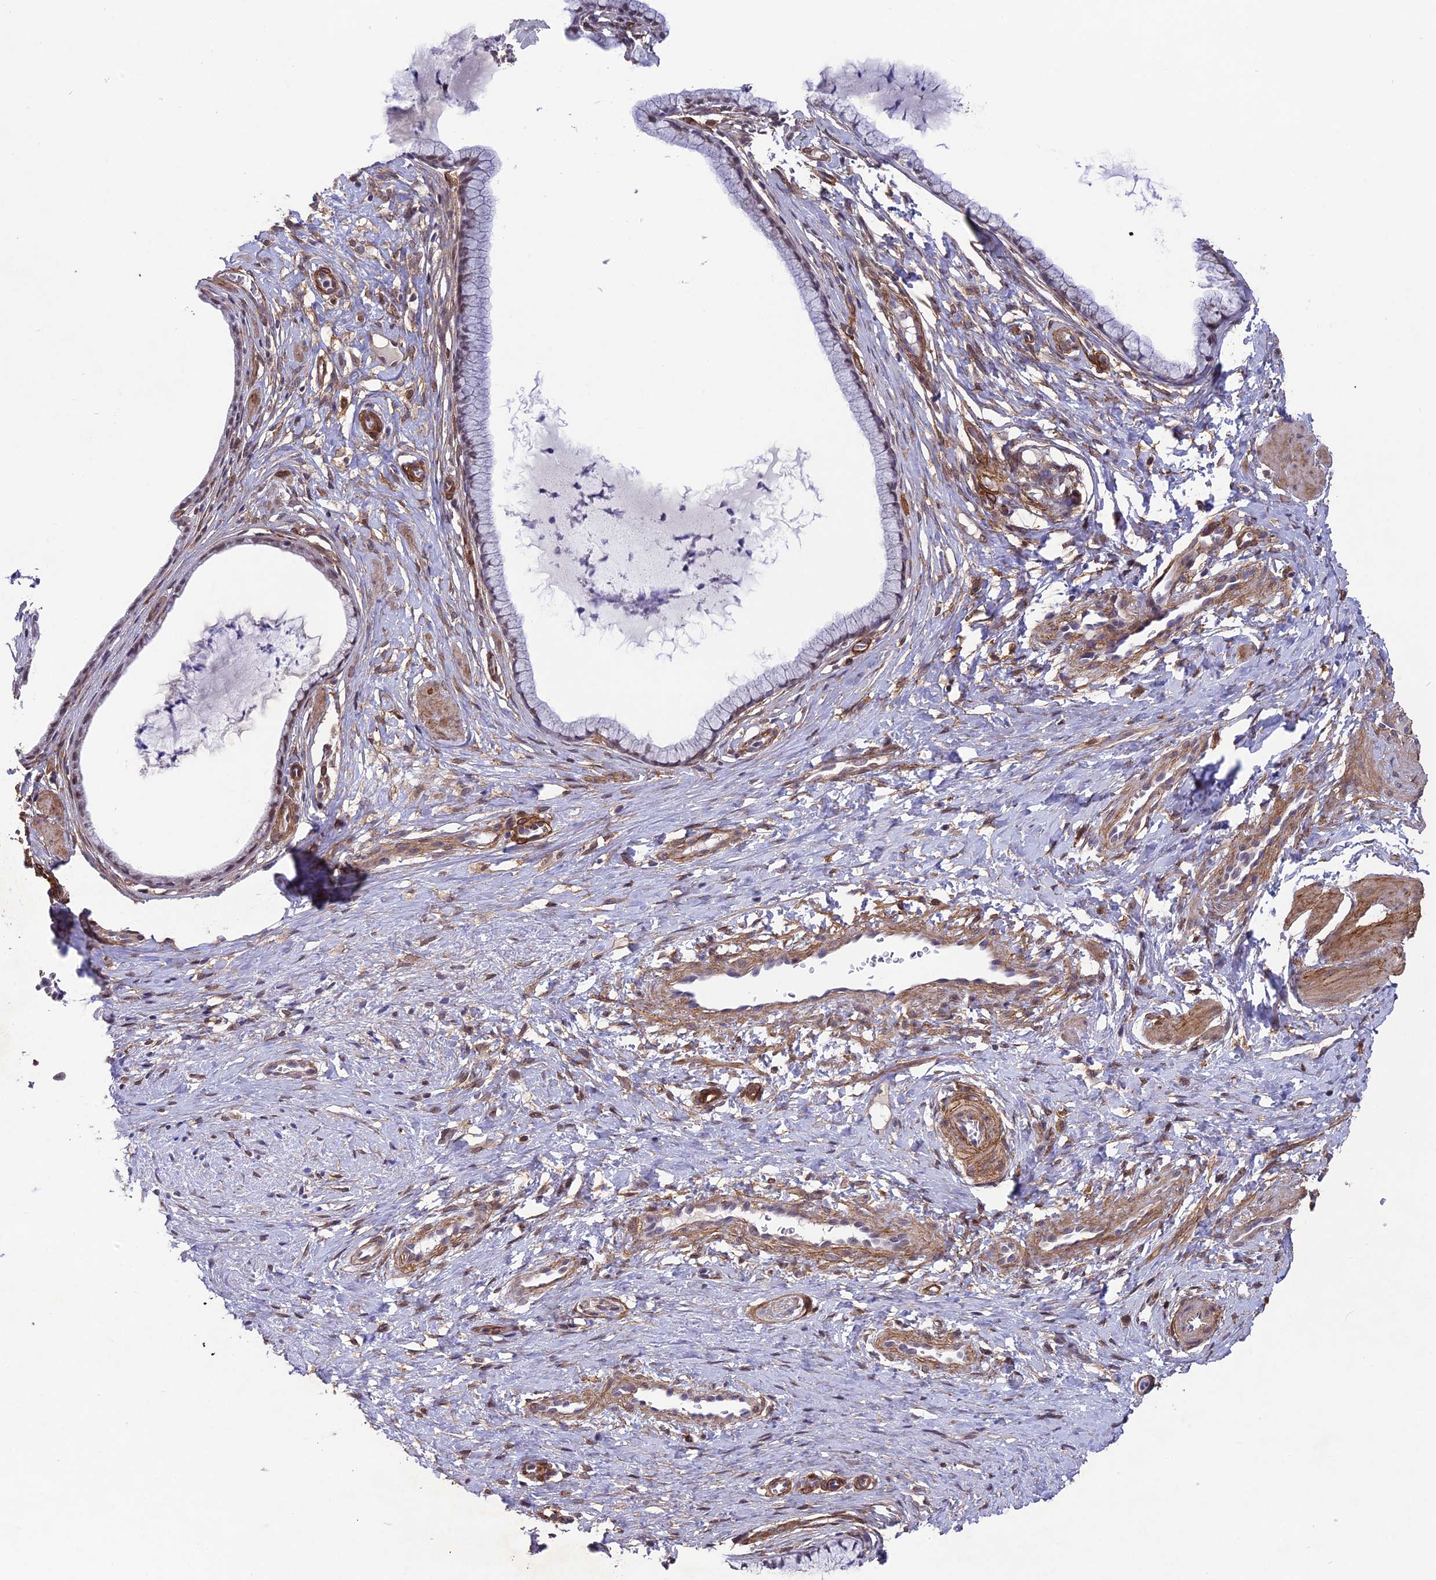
{"staining": {"intensity": "moderate", "quantity": "<25%", "location": "cytoplasmic/membranous,nuclear"}, "tissue": "cervix", "cell_type": "Glandular cells", "image_type": "normal", "snomed": [{"axis": "morphology", "description": "Normal tissue, NOS"}, {"axis": "topography", "description": "Cervix"}], "caption": "This photomicrograph reveals benign cervix stained with immunohistochemistry to label a protein in brown. The cytoplasmic/membranous,nuclear of glandular cells show moderate positivity for the protein. Nuclei are counter-stained blue.", "gene": "TNS1", "patient": {"sex": "female", "age": 36}}